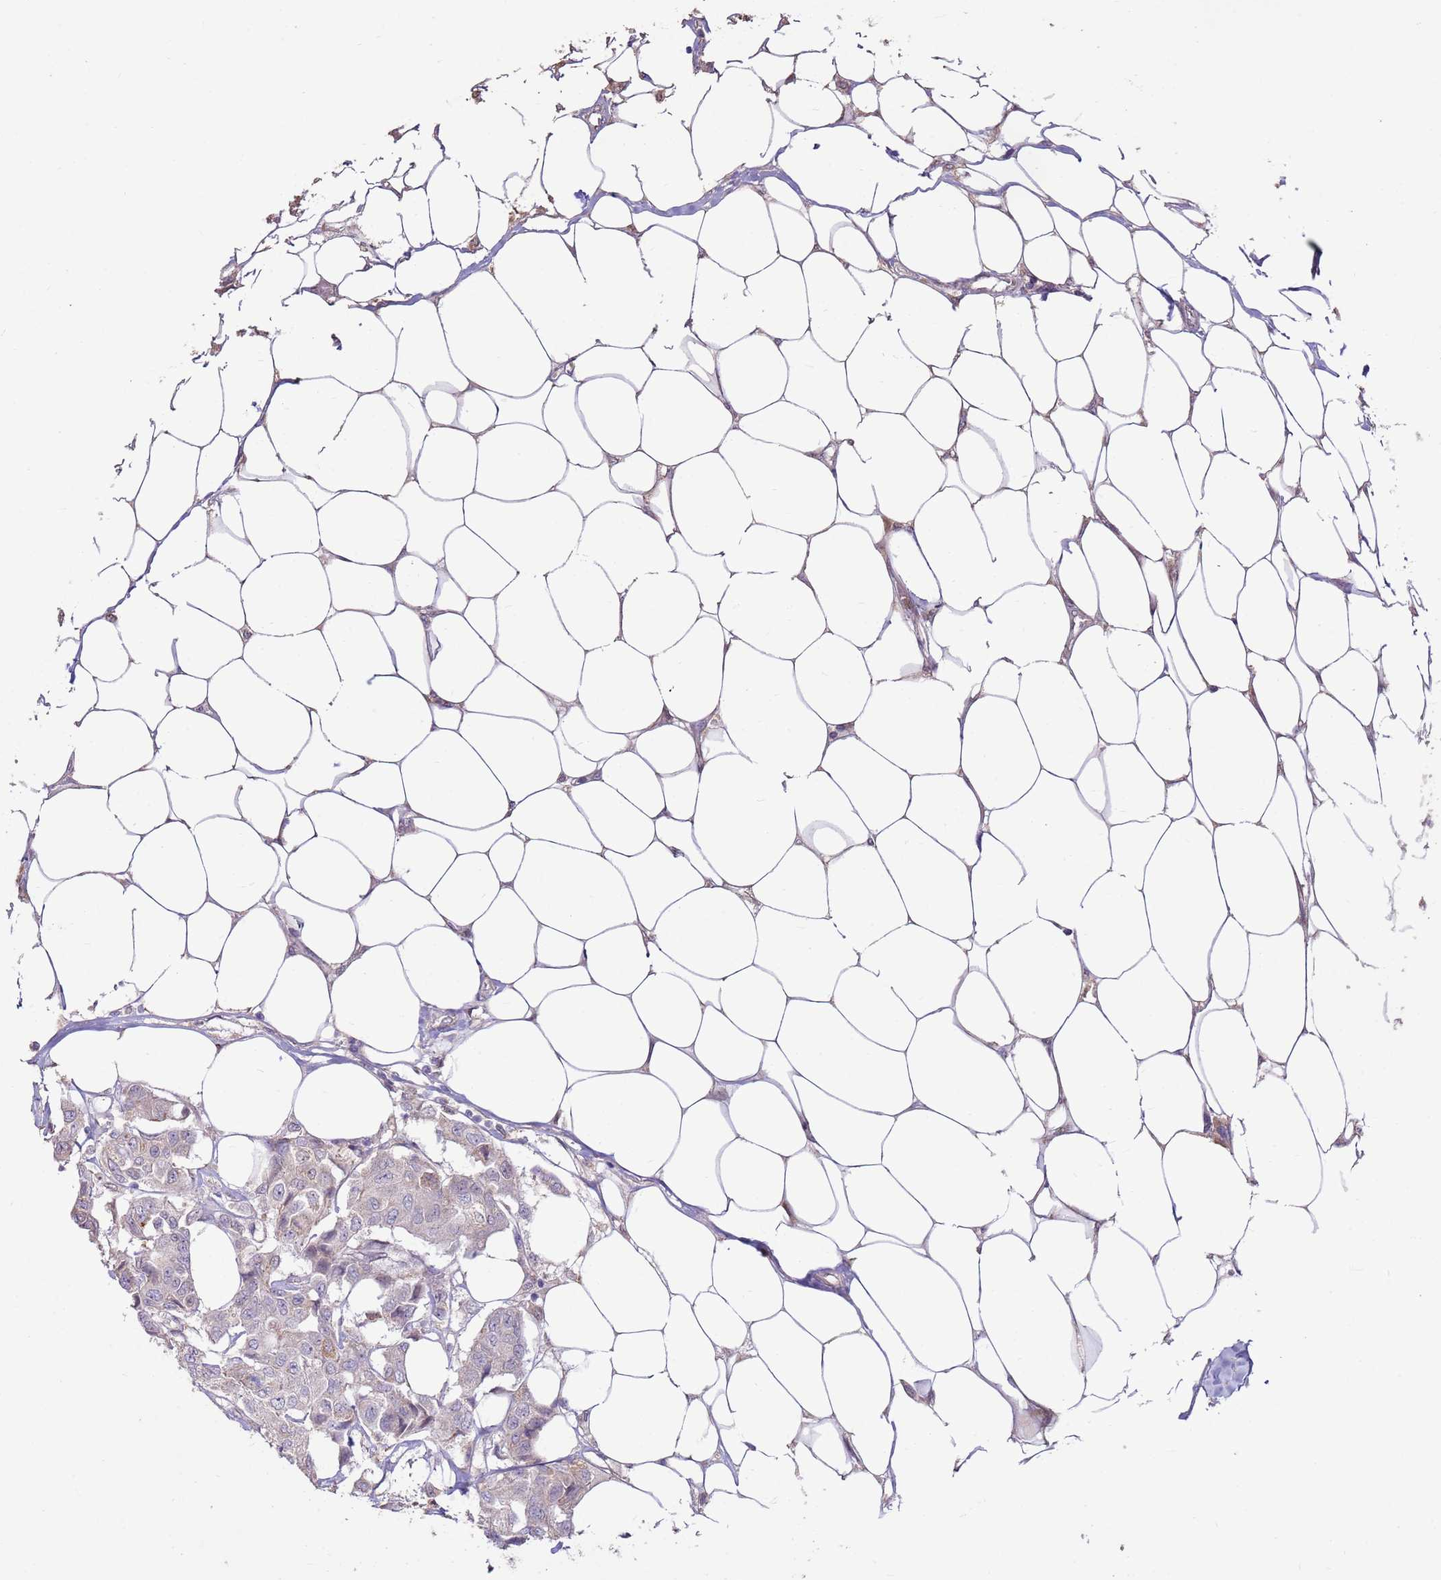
{"staining": {"intensity": "negative", "quantity": "none", "location": "none"}, "tissue": "breast cancer", "cell_type": "Tumor cells", "image_type": "cancer", "snomed": [{"axis": "morphology", "description": "Duct carcinoma"}, {"axis": "topography", "description": "Breast"}, {"axis": "topography", "description": "Lymph node"}], "caption": "Tumor cells are negative for brown protein staining in breast cancer (infiltrating ductal carcinoma).", "gene": "LGI4", "patient": {"sex": "female", "age": 80}}